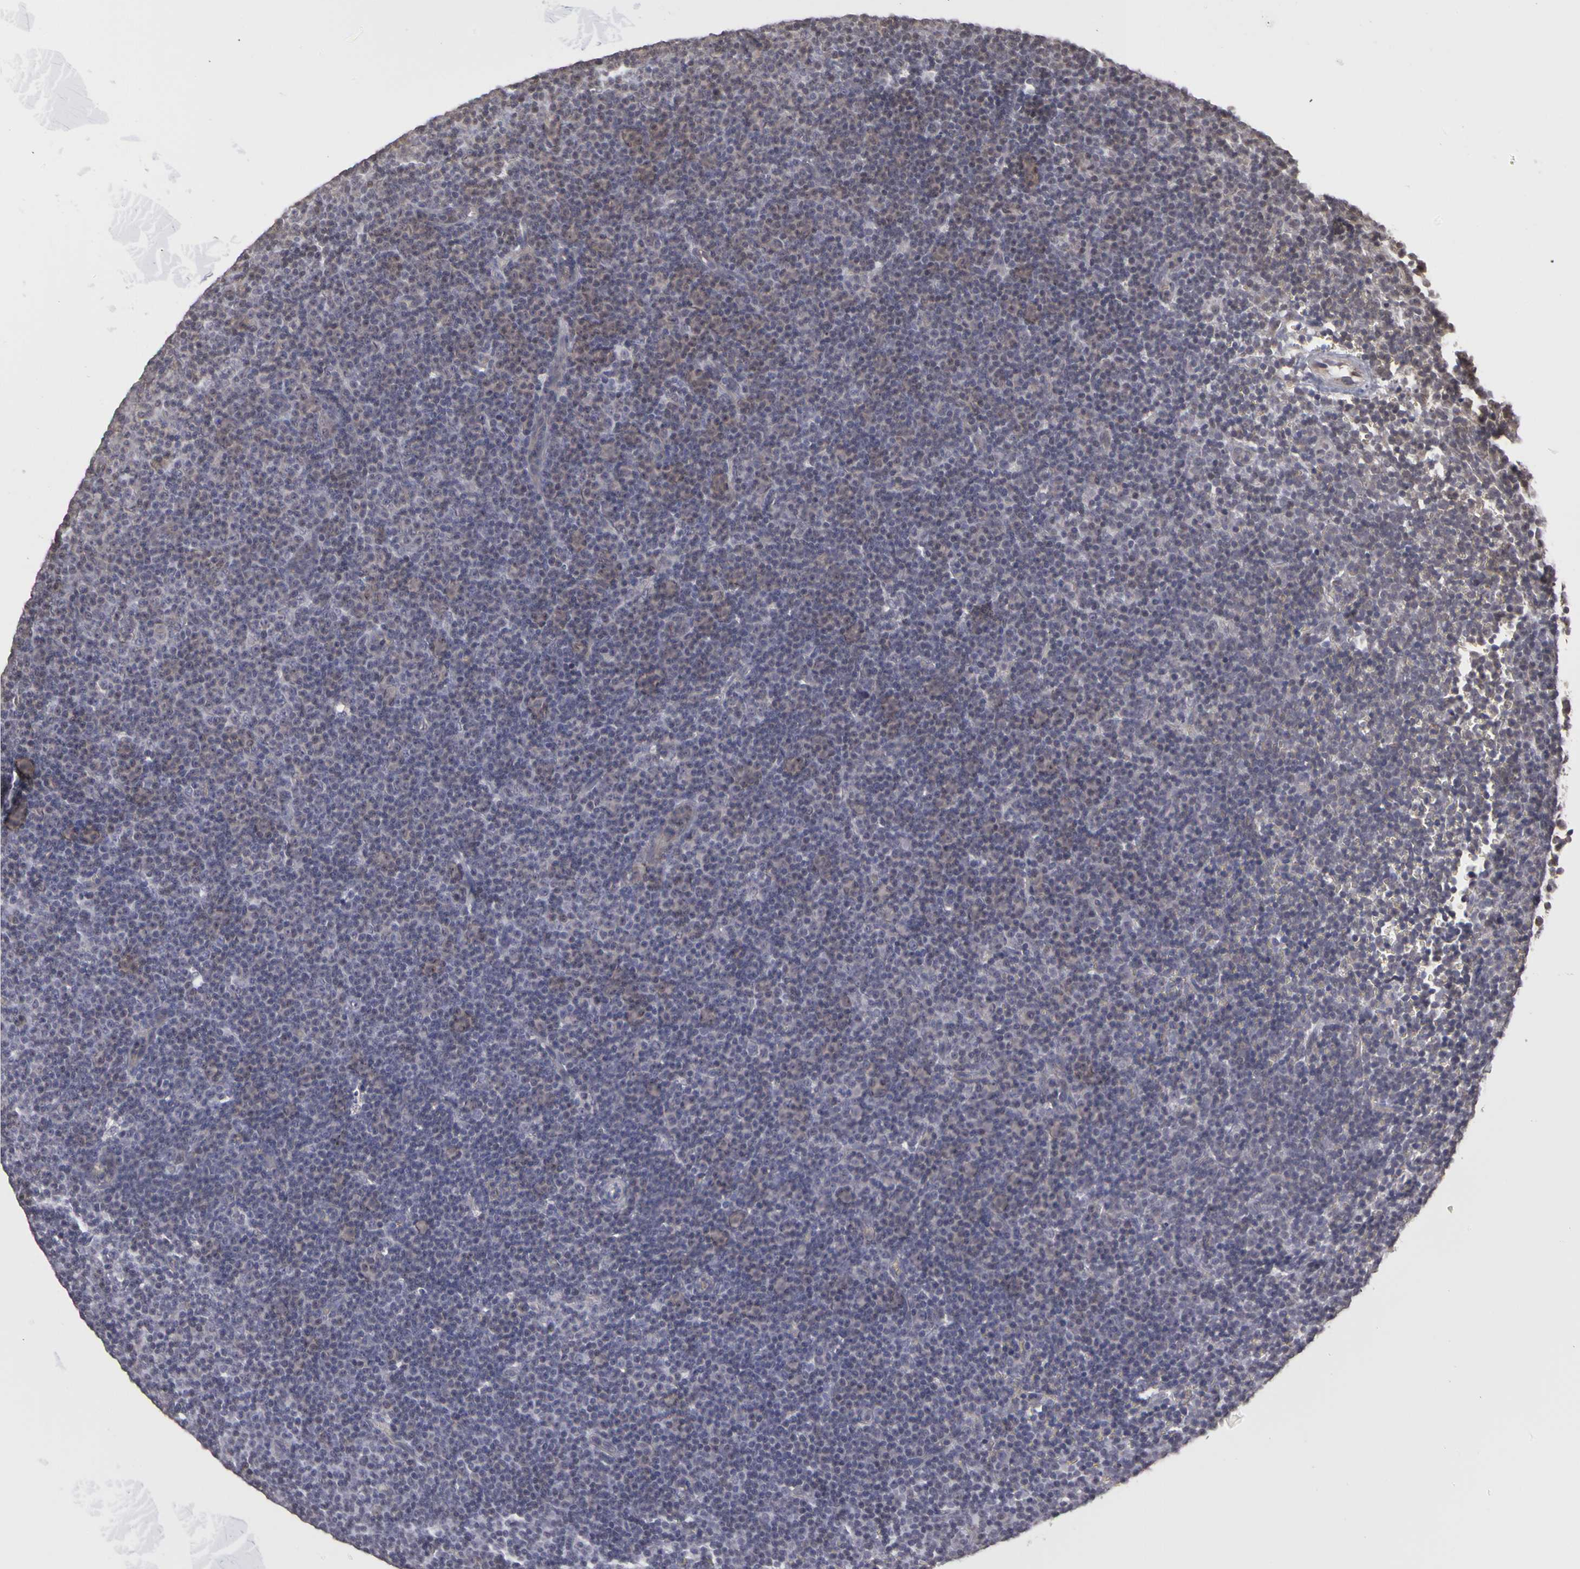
{"staining": {"intensity": "negative", "quantity": "none", "location": "none"}, "tissue": "lymphoma", "cell_type": "Tumor cells", "image_type": "cancer", "snomed": [{"axis": "morphology", "description": "Malignant lymphoma, non-Hodgkin's type, Low grade"}, {"axis": "topography", "description": "Lymph node"}], "caption": "The micrograph exhibits no significant expression in tumor cells of low-grade malignant lymphoma, non-Hodgkin's type. Nuclei are stained in blue.", "gene": "FRMD7", "patient": {"sex": "male", "age": 57}}